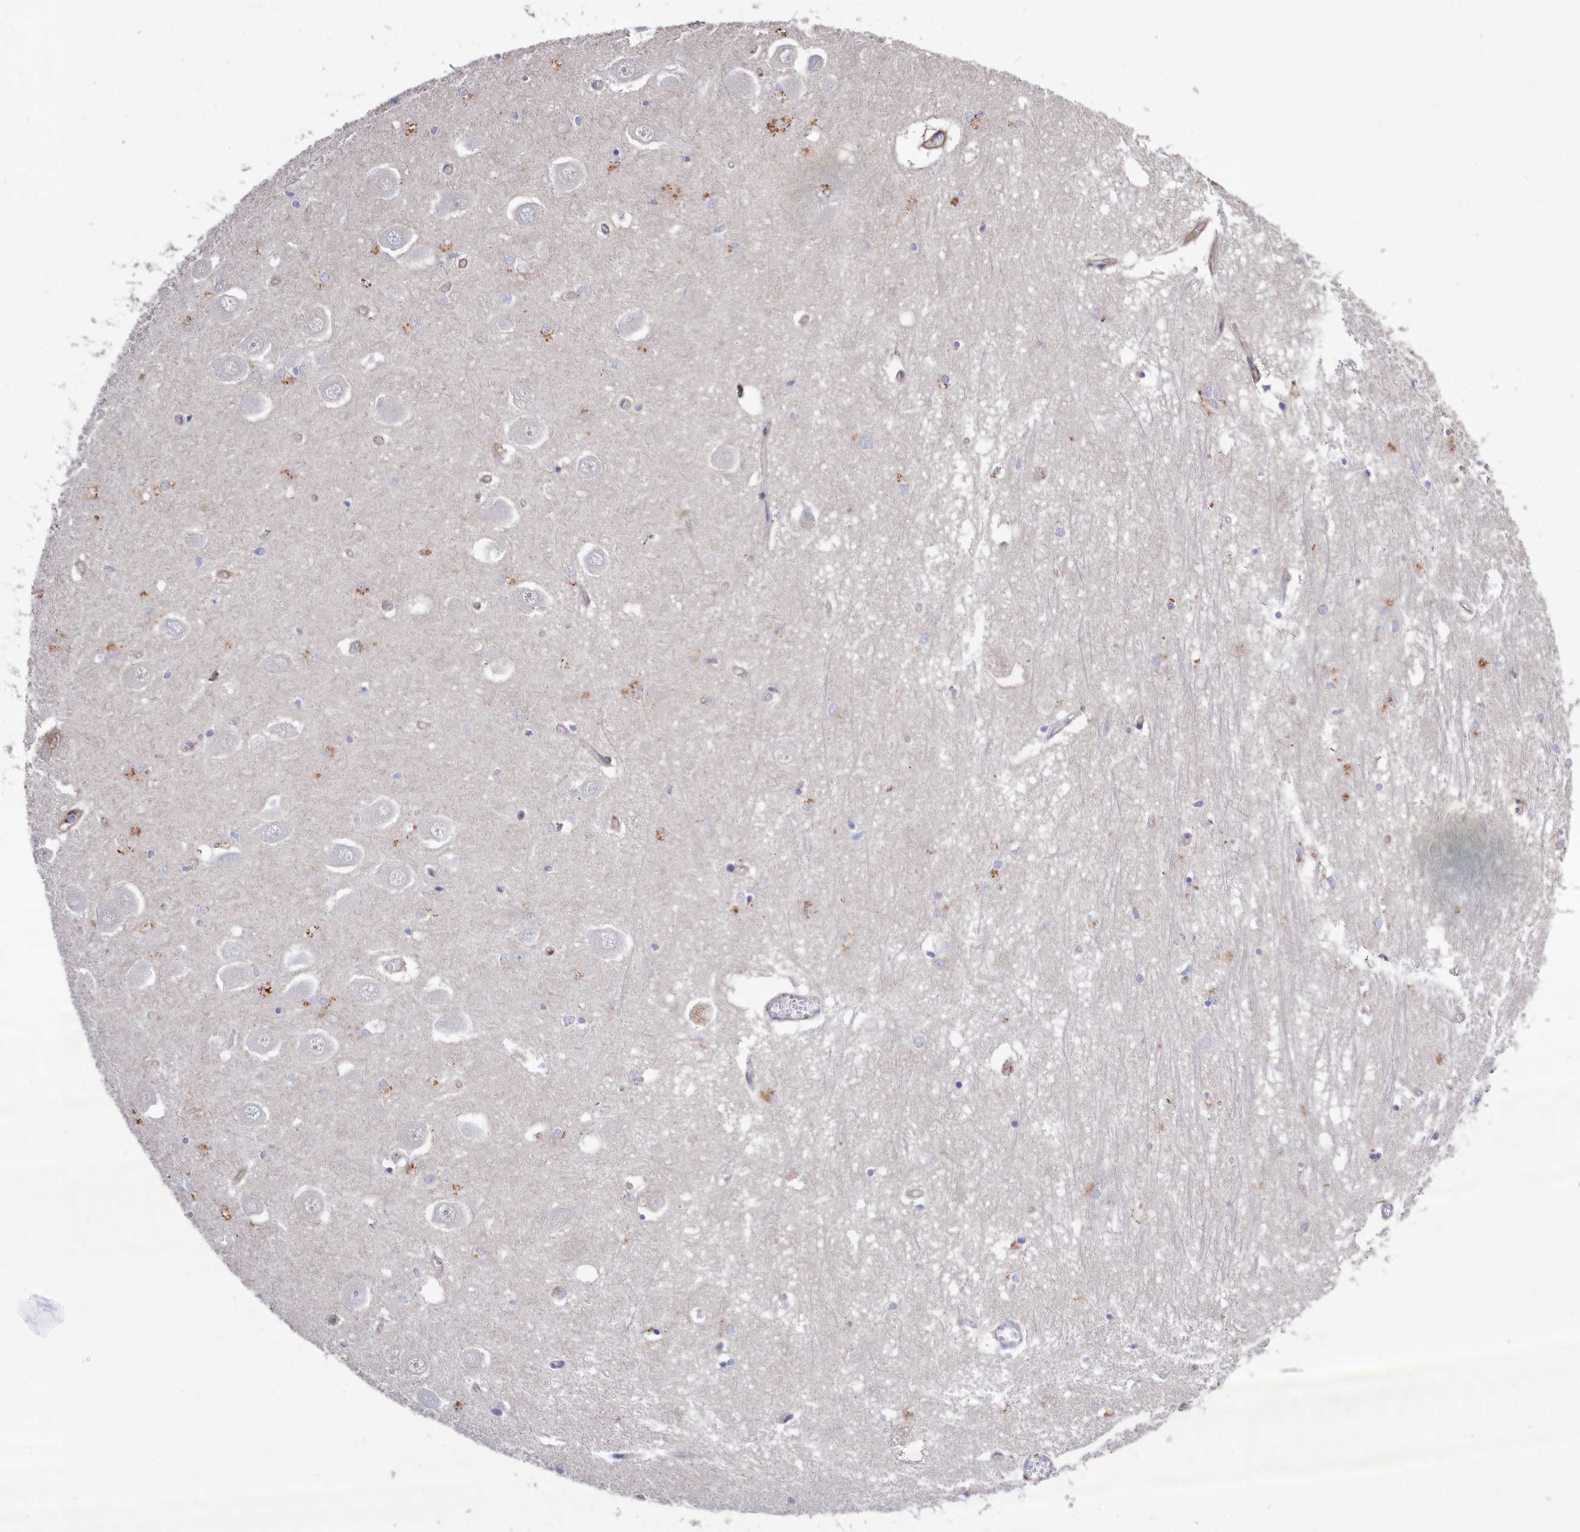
{"staining": {"intensity": "negative", "quantity": "none", "location": "none"}, "tissue": "hippocampus", "cell_type": "Glial cells", "image_type": "normal", "snomed": [{"axis": "morphology", "description": "Normal tissue, NOS"}, {"axis": "topography", "description": "Hippocampus"}], "caption": "DAB (3,3'-diaminobenzidine) immunohistochemical staining of benign hippocampus demonstrates no significant expression in glial cells.", "gene": "ANKRD27", "patient": {"sex": "male", "age": 70}}